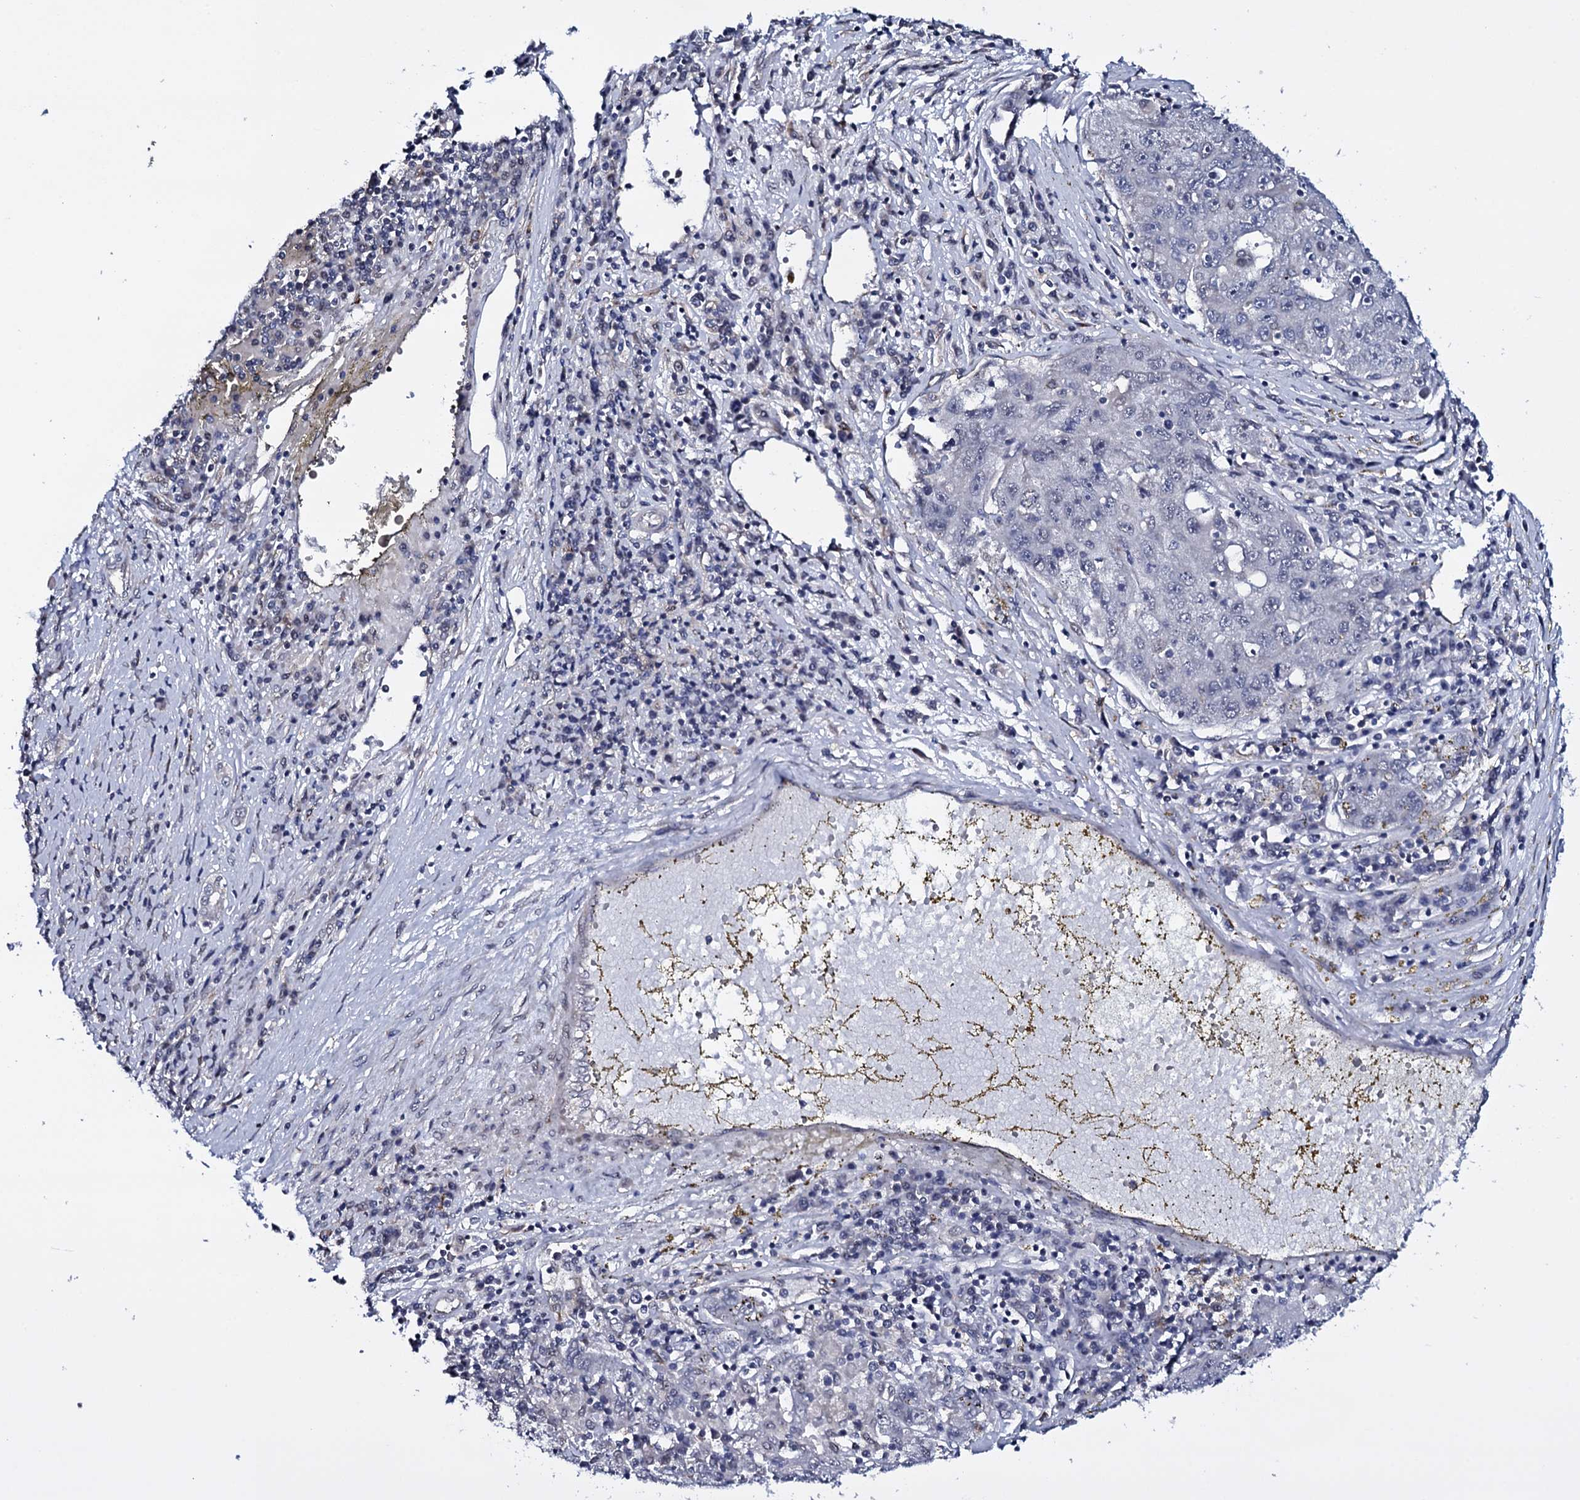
{"staining": {"intensity": "negative", "quantity": "none", "location": "none"}, "tissue": "liver cancer", "cell_type": "Tumor cells", "image_type": "cancer", "snomed": [{"axis": "morphology", "description": "Carcinoma, Hepatocellular, NOS"}, {"axis": "topography", "description": "Liver"}], "caption": "Immunohistochemistry micrograph of neoplastic tissue: liver cancer (hepatocellular carcinoma) stained with DAB (3,3'-diaminobenzidine) exhibits no significant protein staining in tumor cells. (Stains: DAB (3,3'-diaminobenzidine) immunohistochemistry (IHC) with hematoxylin counter stain, Microscopy: brightfield microscopy at high magnification).", "gene": "GAREM1", "patient": {"sex": "male", "age": 49}}